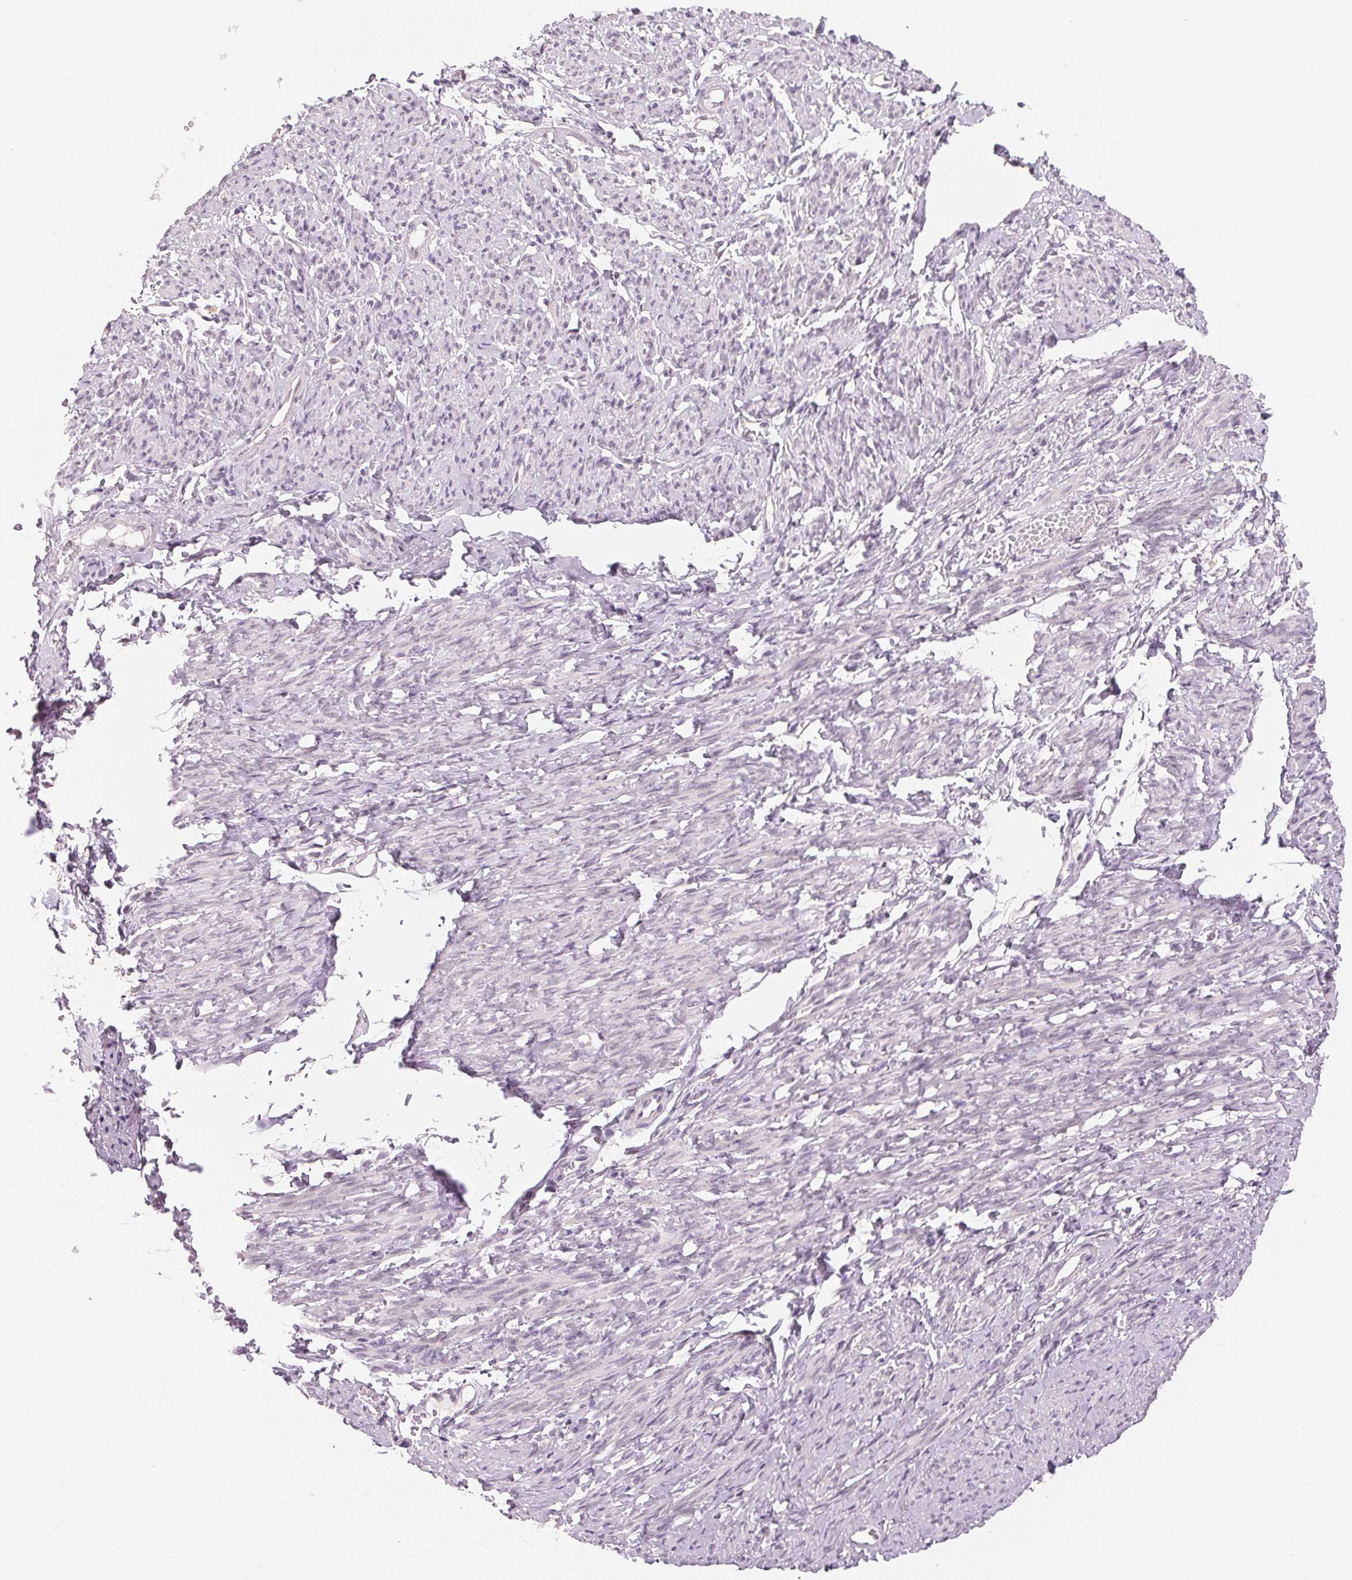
{"staining": {"intensity": "weak", "quantity": "<25%", "location": "nuclear"}, "tissue": "smooth muscle", "cell_type": "Smooth muscle cells", "image_type": "normal", "snomed": [{"axis": "morphology", "description": "Normal tissue, NOS"}, {"axis": "topography", "description": "Smooth muscle"}], "caption": "The immunohistochemistry photomicrograph has no significant expression in smooth muscle cells of smooth muscle.", "gene": "NXF3", "patient": {"sex": "female", "age": 65}}